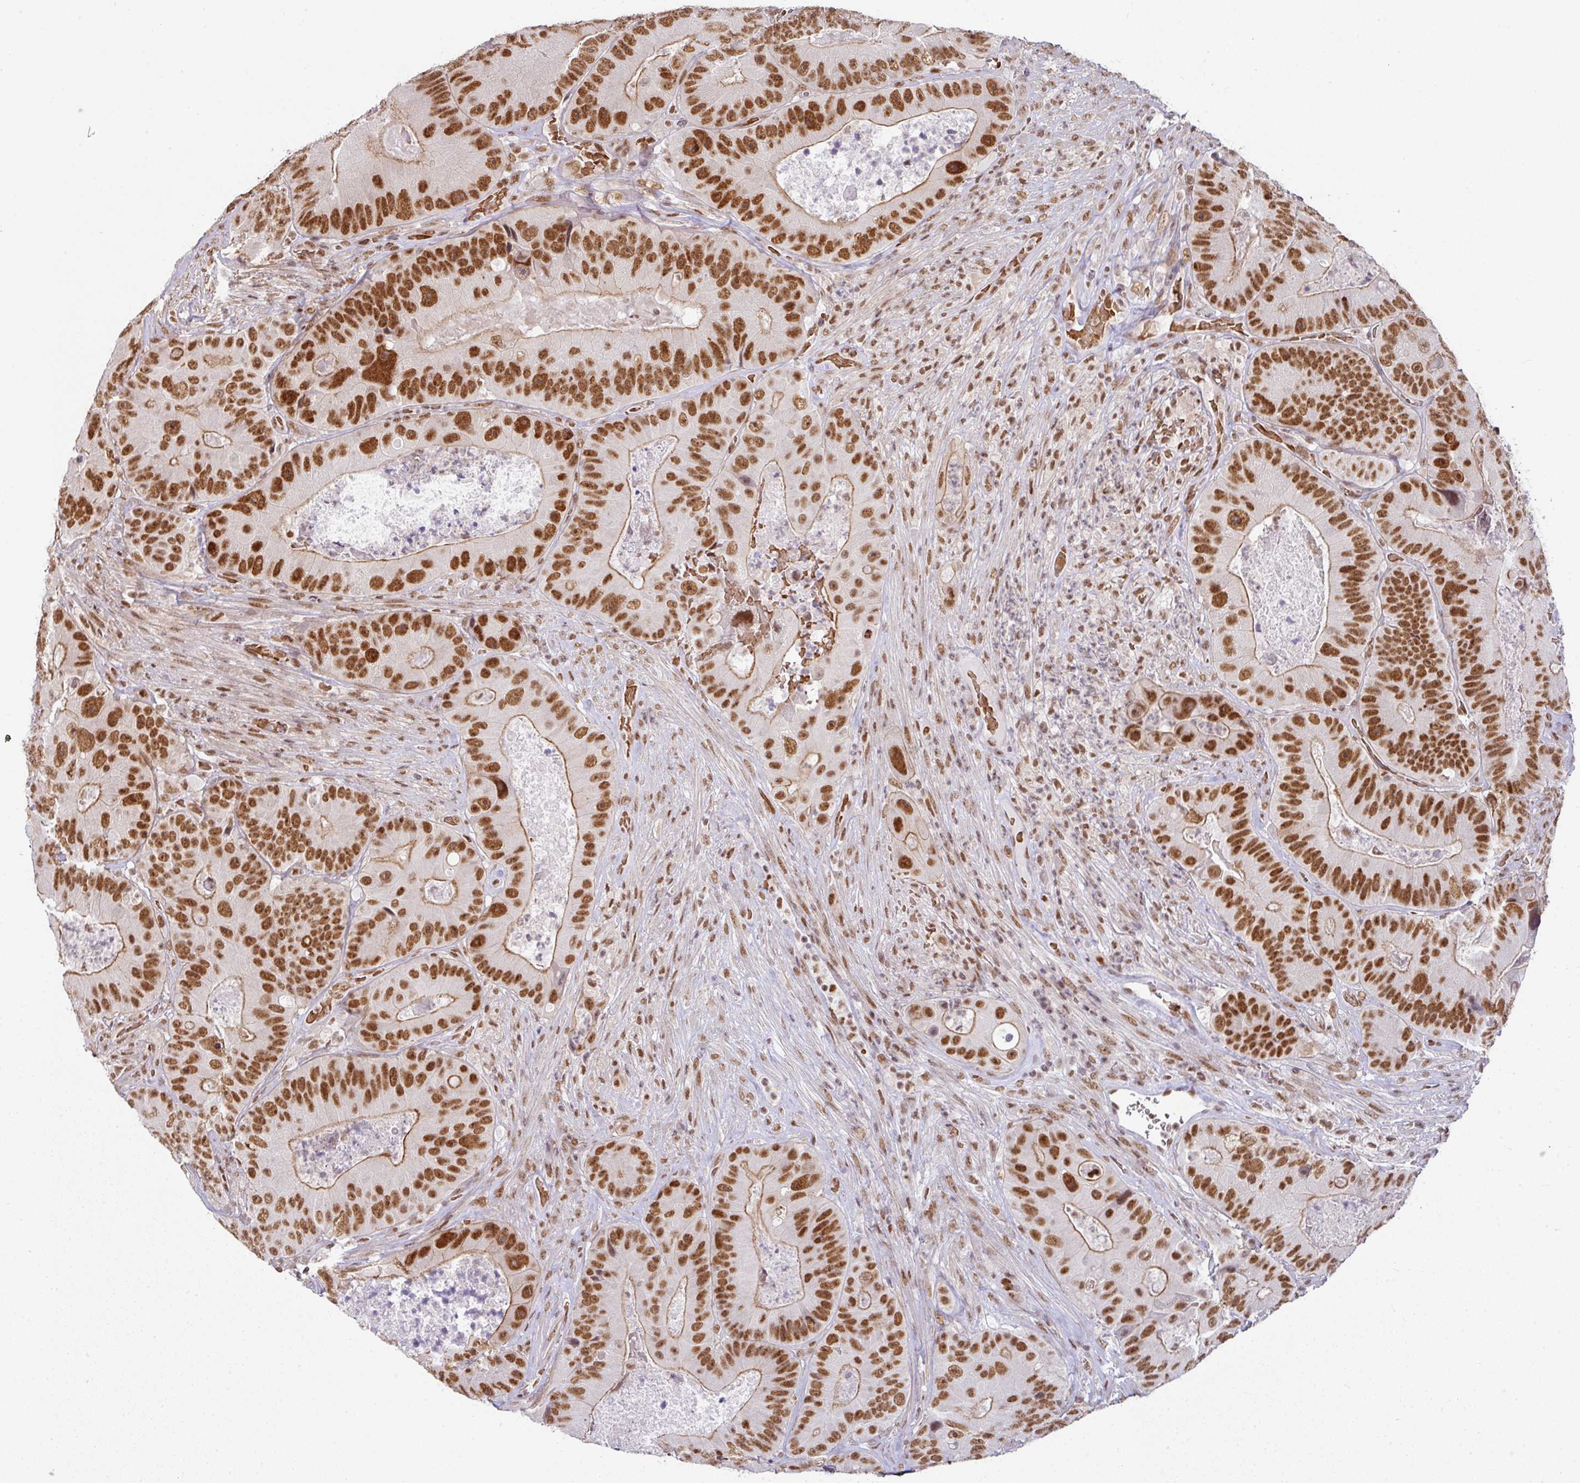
{"staining": {"intensity": "strong", "quantity": ">75%", "location": "cytoplasmic/membranous,nuclear"}, "tissue": "colorectal cancer", "cell_type": "Tumor cells", "image_type": "cancer", "snomed": [{"axis": "morphology", "description": "Adenocarcinoma, NOS"}, {"axis": "topography", "description": "Colon"}], "caption": "Tumor cells show high levels of strong cytoplasmic/membranous and nuclear staining in about >75% of cells in human colorectal adenocarcinoma.", "gene": "NCOA5", "patient": {"sex": "female", "age": 86}}